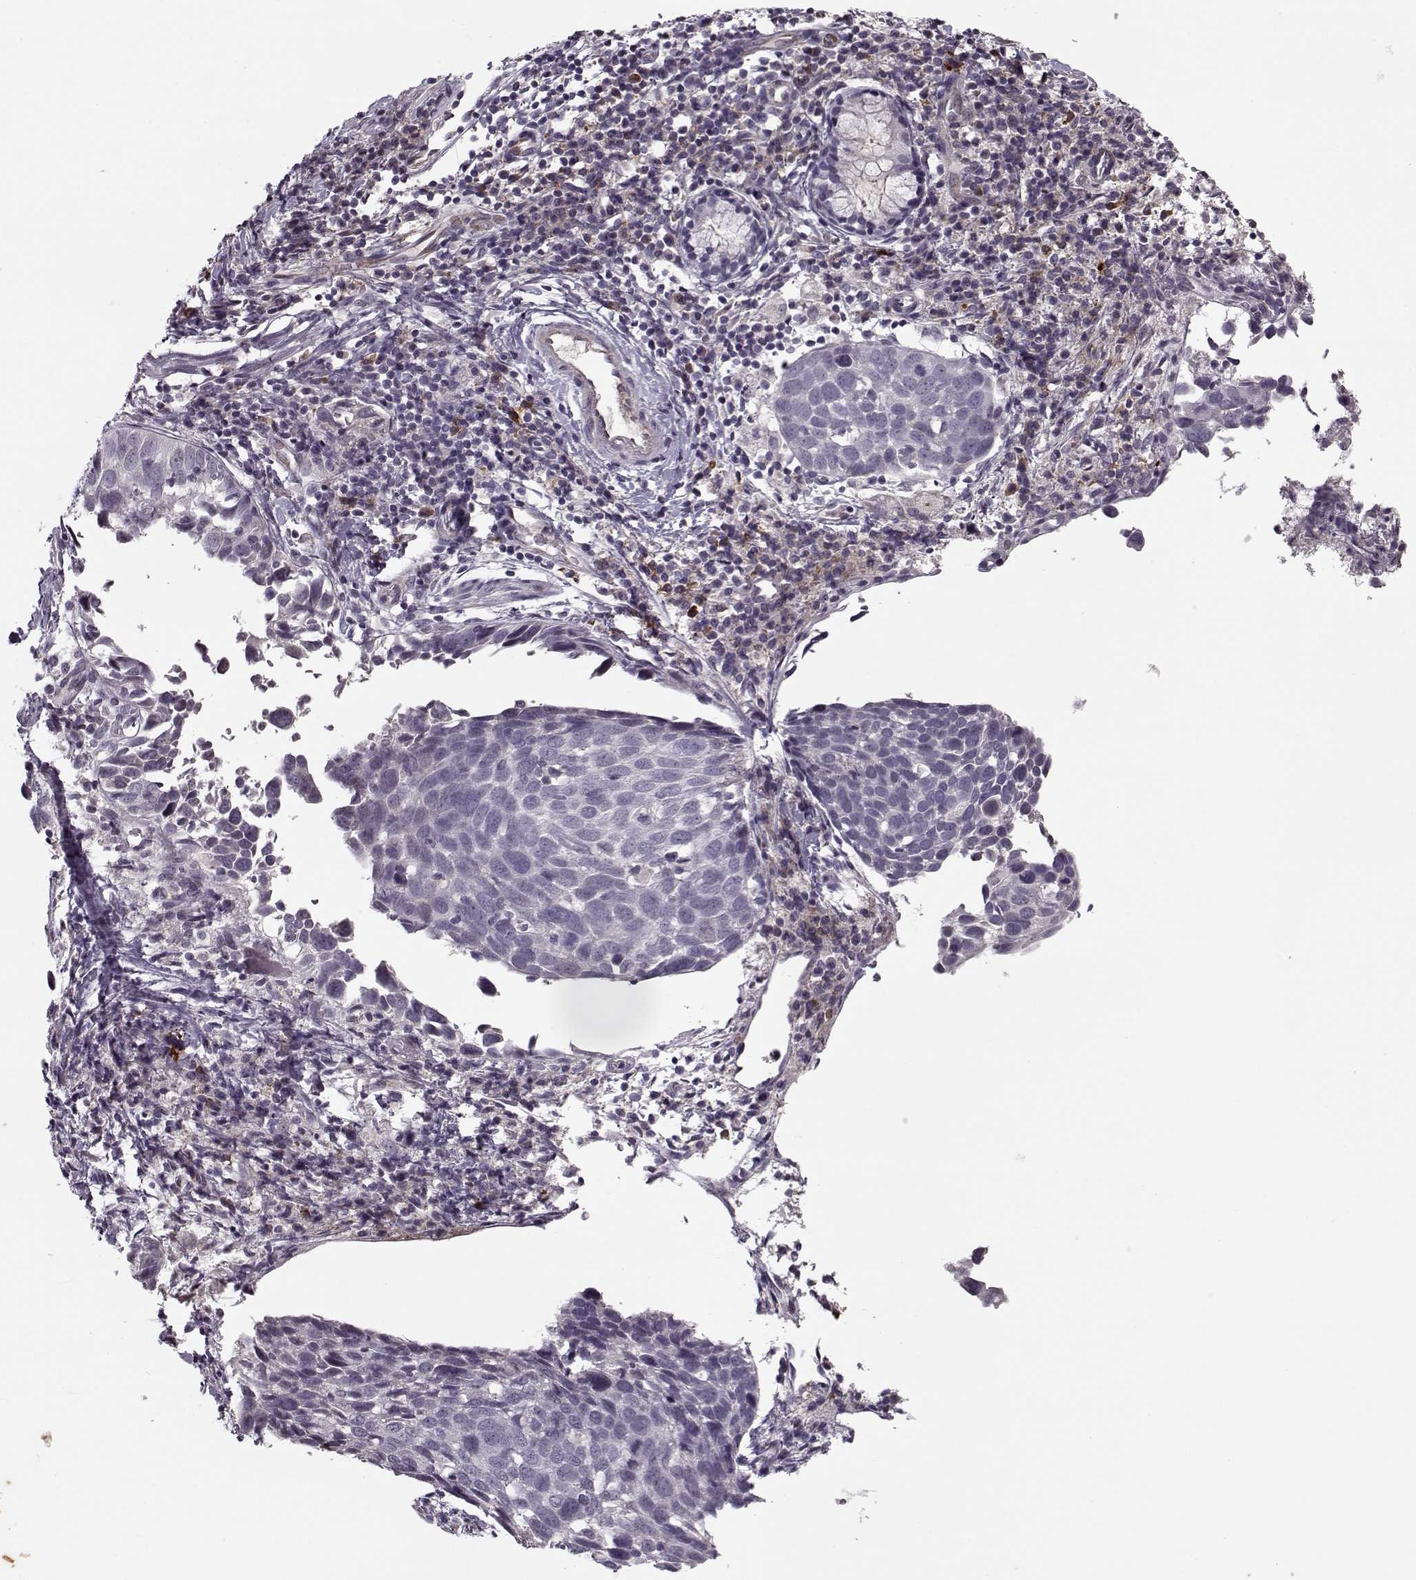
{"staining": {"intensity": "negative", "quantity": "none", "location": "none"}, "tissue": "lung cancer", "cell_type": "Tumor cells", "image_type": "cancer", "snomed": [{"axis": "morphology", "description": "Squamous cell carcinoma, NOS"}, {"axis": "topography", "description": "Lung"}], "caption": "DAB (3,3'-diaminobenzidine) immunohistochemical staining of human lung squamous cell carcinoma reveals no significant expression in tumor cells.", "gene": "KRT9", "patient": {"sex": "male", "age": 57}}